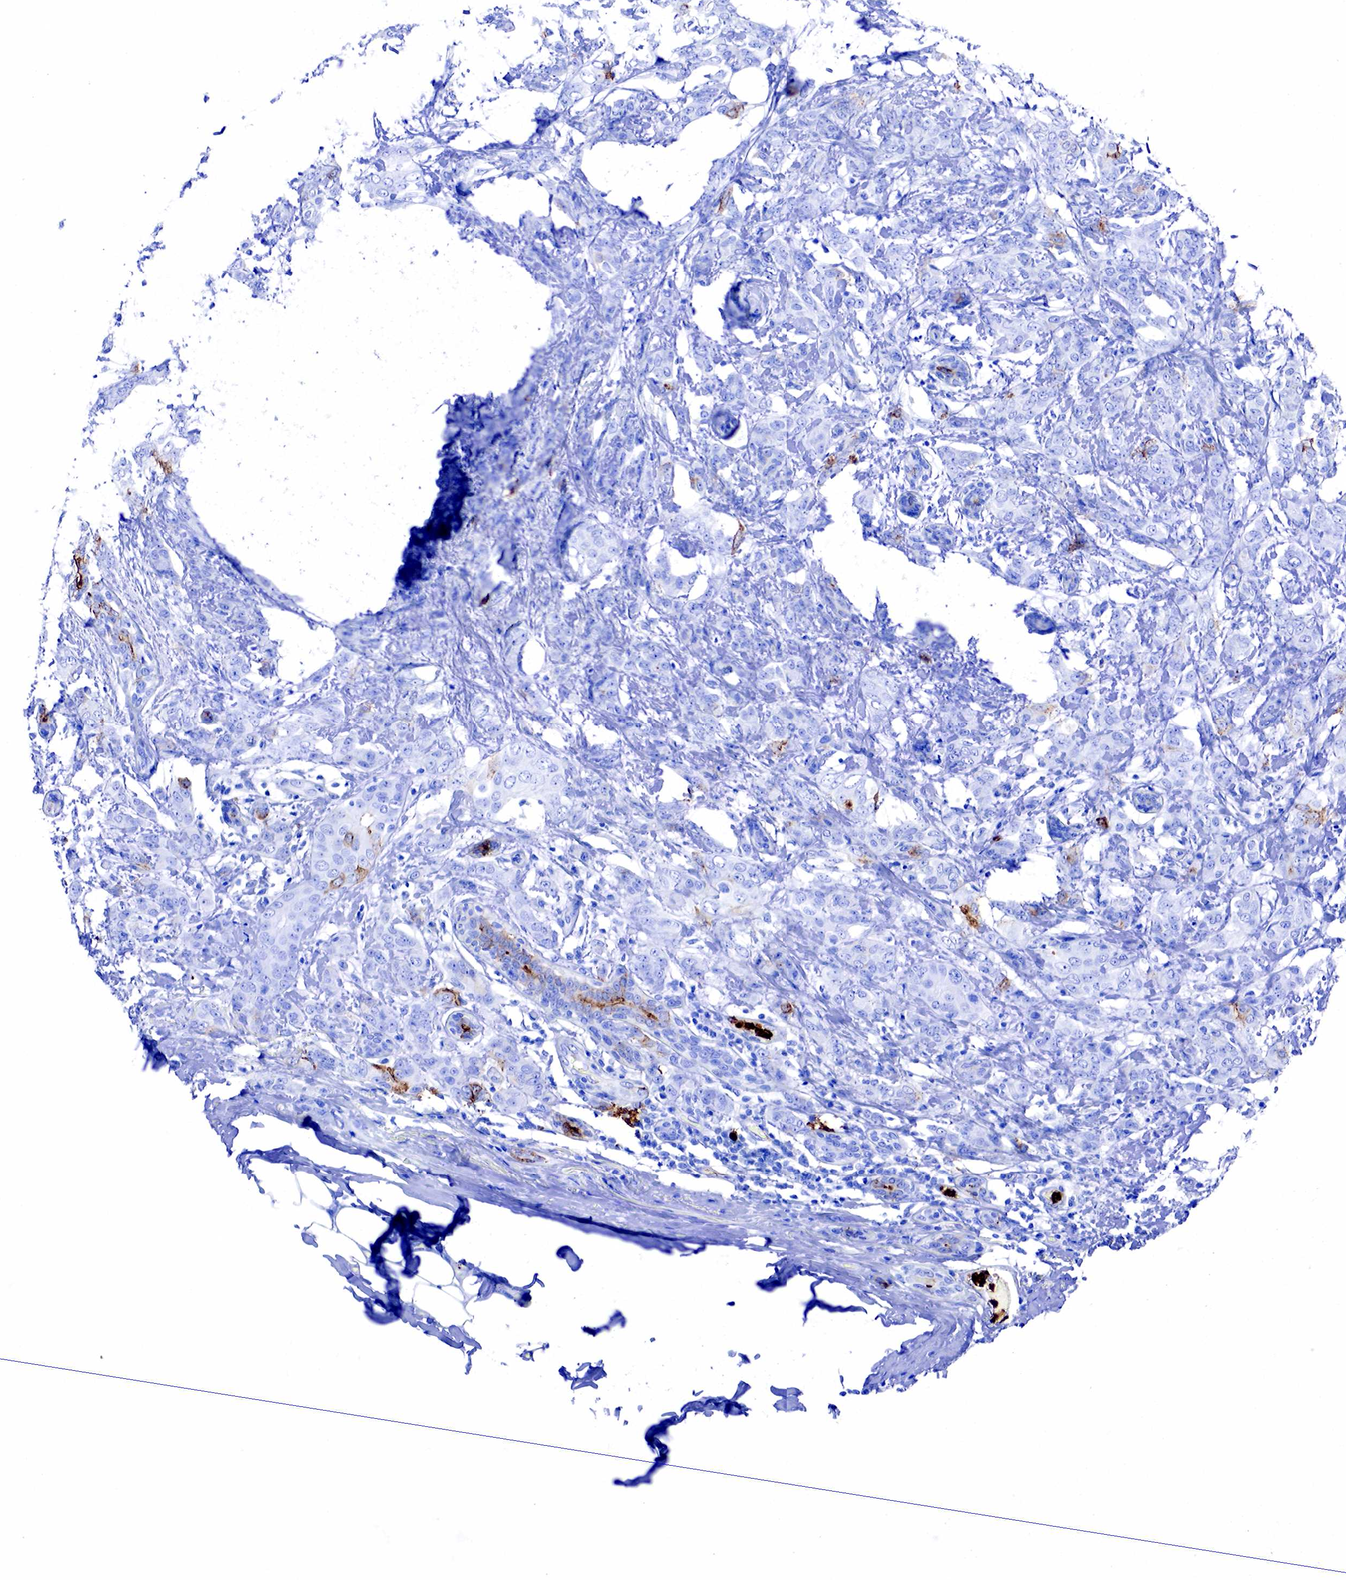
{"staining": {"intensity": "strong", "quantity": "<25%", "location": "cytoplasmic/membranous"}, "tissue": "breast cancer", "cell_type": "Tumor cells", "image_type": "cancer", "snomed": [{"axis": "morphology", "description": "Duct carcinoma"}, {"axis": "topography", "description": "Breast"}], "caption": "This image shows IHC staining of breast cancer (intraductal carcinoma), with medium strong cytoplasmic/membranous staining in about <25% of tumor cells.", "gene": "FUT4", "patient": {"sex": "female", "age": 53}}